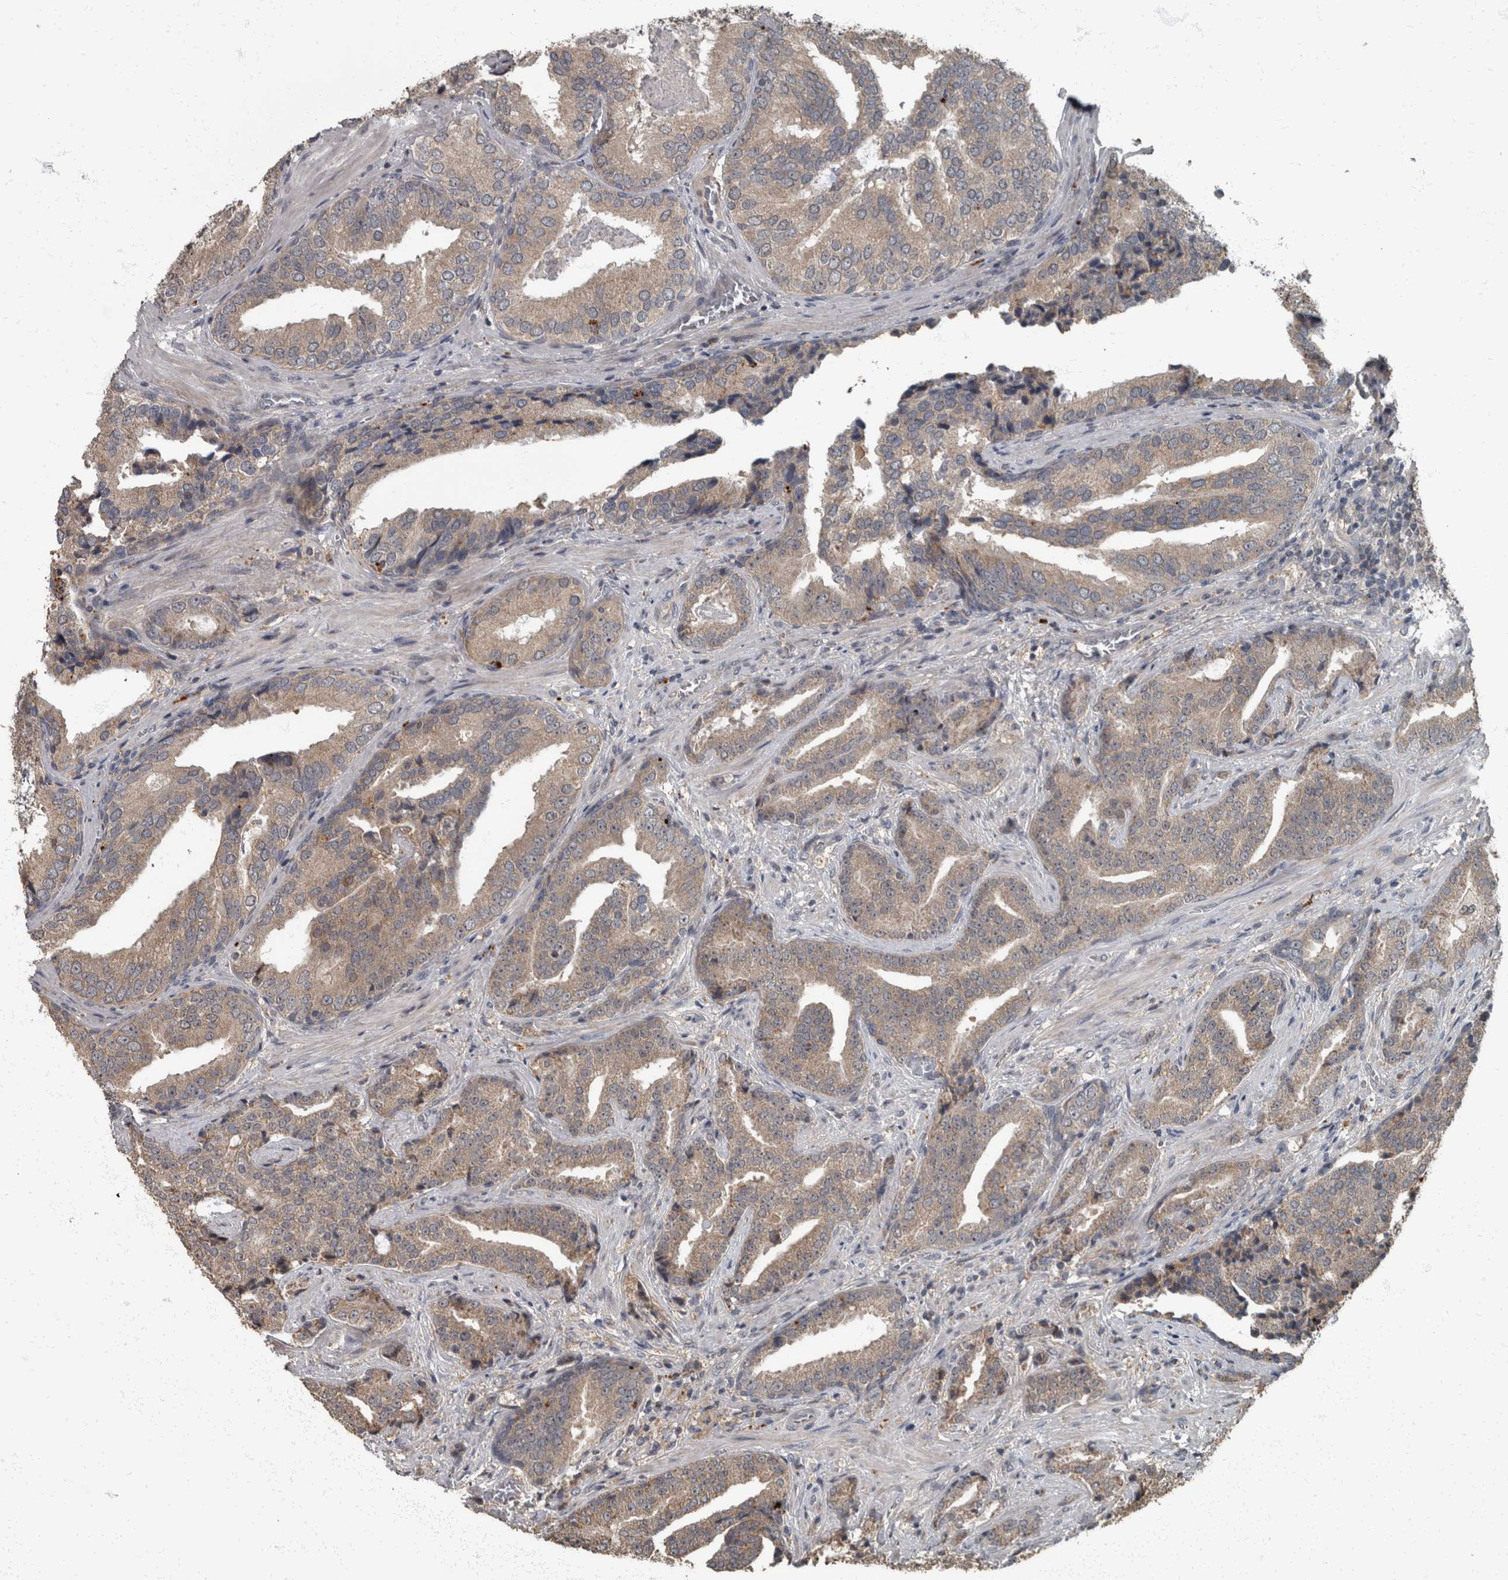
{"staining": {"intensity": "weak", "quantity": ">75%", "location": "cytoplasmic/membranous"}, "tissue": "prostate cancer", "cell_type": "Tumor cells", "image_type": "cancer", "snomed": [{"axis": "morphology", "description": "Adenocarcinoma, Low grade"}, {"axis": "topography", "description": "Prostate"}], "caption": "Approximately >75% of tumor cells in prostate cancer (adenocarcinoma (low-grade)) demonstrate weak cytoplasmic/membranous protein expression as visualized by brown immunohistochemical staining.", "gene": "RABGGTB", "patient": {"sex": "male", "age": 67}}